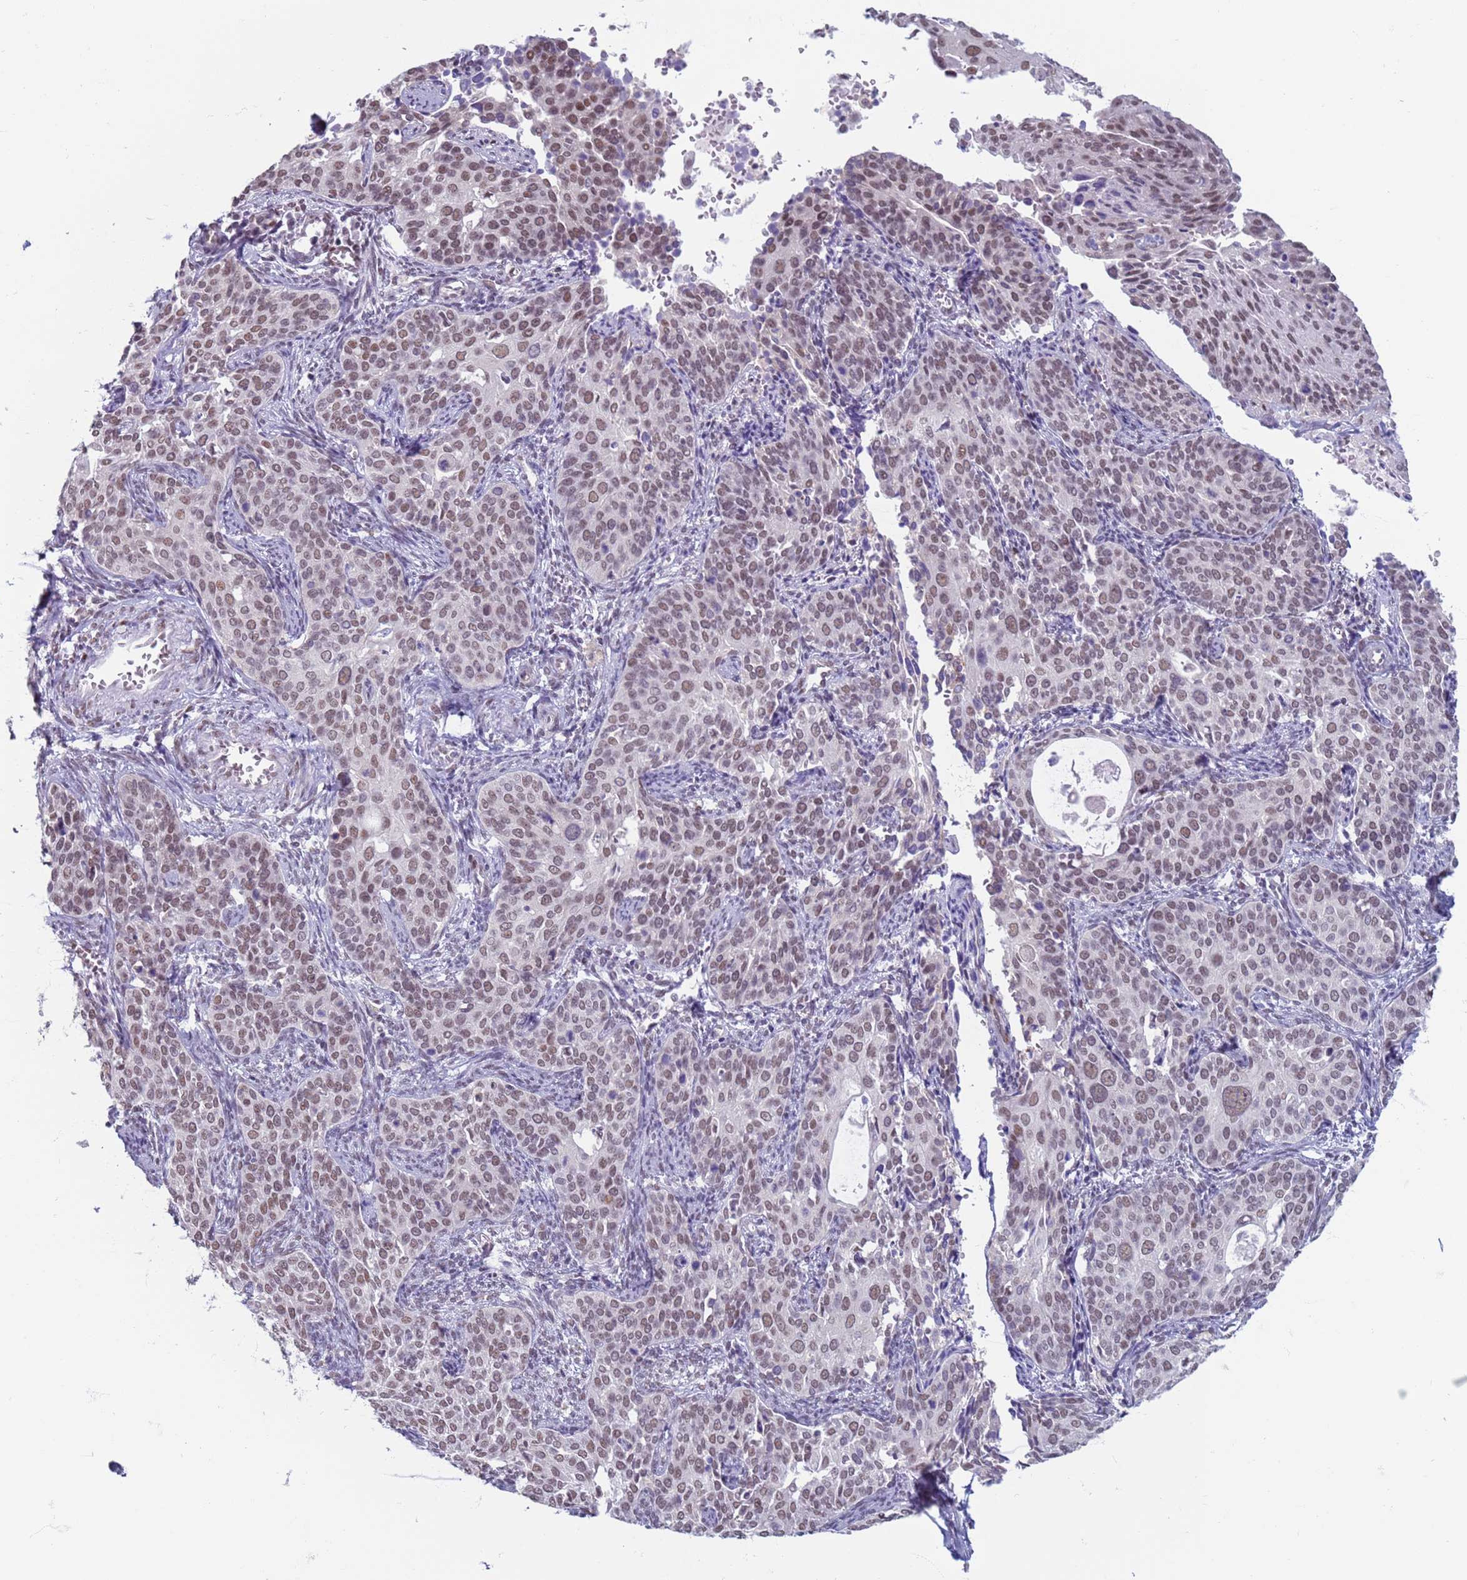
{"staining": {"intensity": "weak", "quantity": ">75%", "location": "nuclear"}, "tissue": "cervical cancer", "cell_type": "Tumor cells", "image_type": "cancer", "snomed": [{"axis": "morphology", "description": "Squamous cell carcinoma, NOS"}, {"axis": "topography", "description": "Cervix"}], "caption": "Weak nuclear protein staining is seen in about >75% of tumor cells in cervical squamous cell carcinoma.", "gene": "SAE1", "patient": {"sex": "female", "age": 44}}